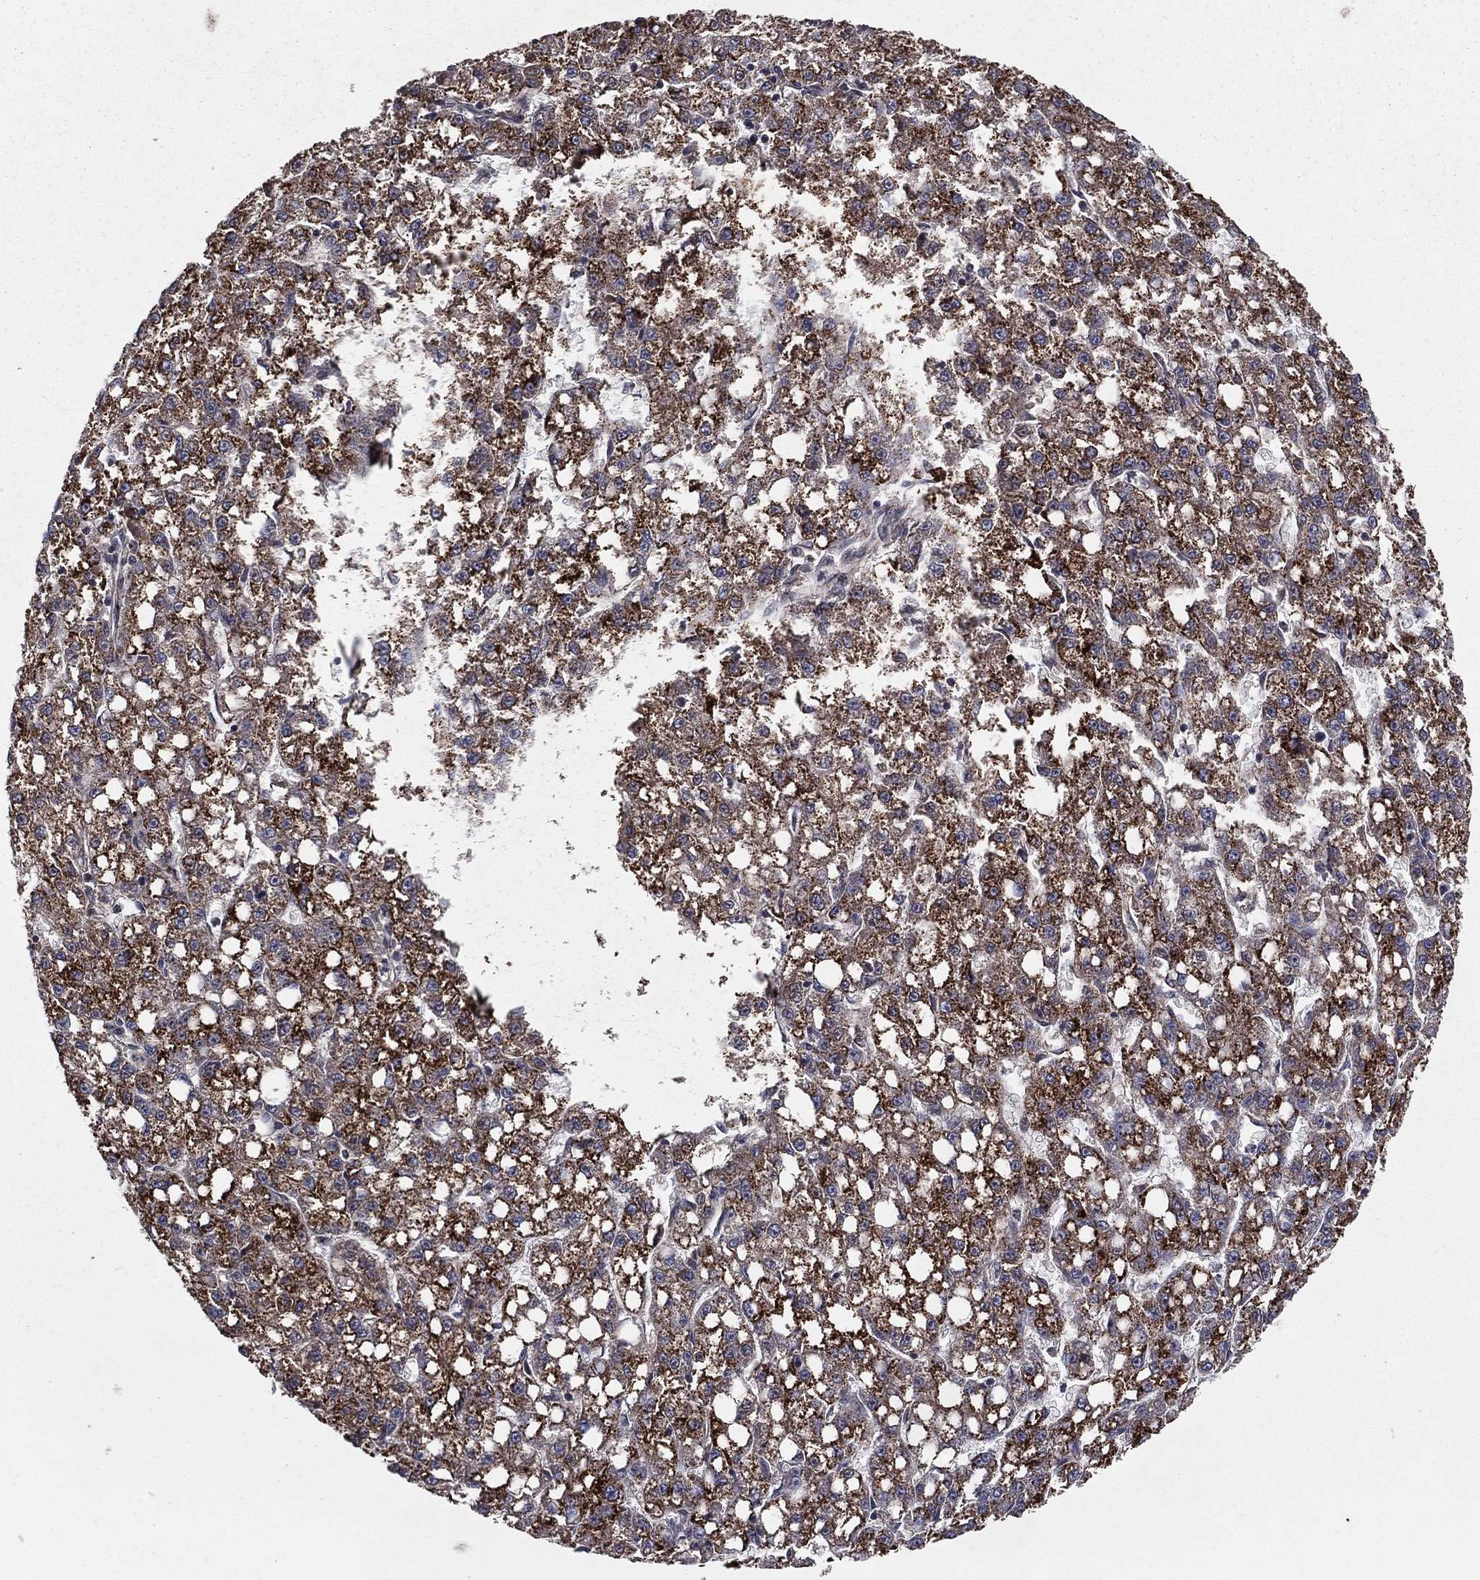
{"staining": {"intensity": "strong", "quantity": "<25%", "location": "cytoplasmic/membranous"}, "tissue": "liver cancer", "cell_type": "Tumor cells", "image_type": "cancer", "snomed": [{"axis": "morphology", "description": "Carcinoma, Hepatocellular, NOS"}, {"axis": "topography", "description": "Liver"}], "caption": "Protein analysis of liver cancer tissue reveals strong cytoplasmic/membranous expression in approximately <25% of tumor cells.", "gene": "CERT1", "patient": {"sex": "female", "age": 65}}